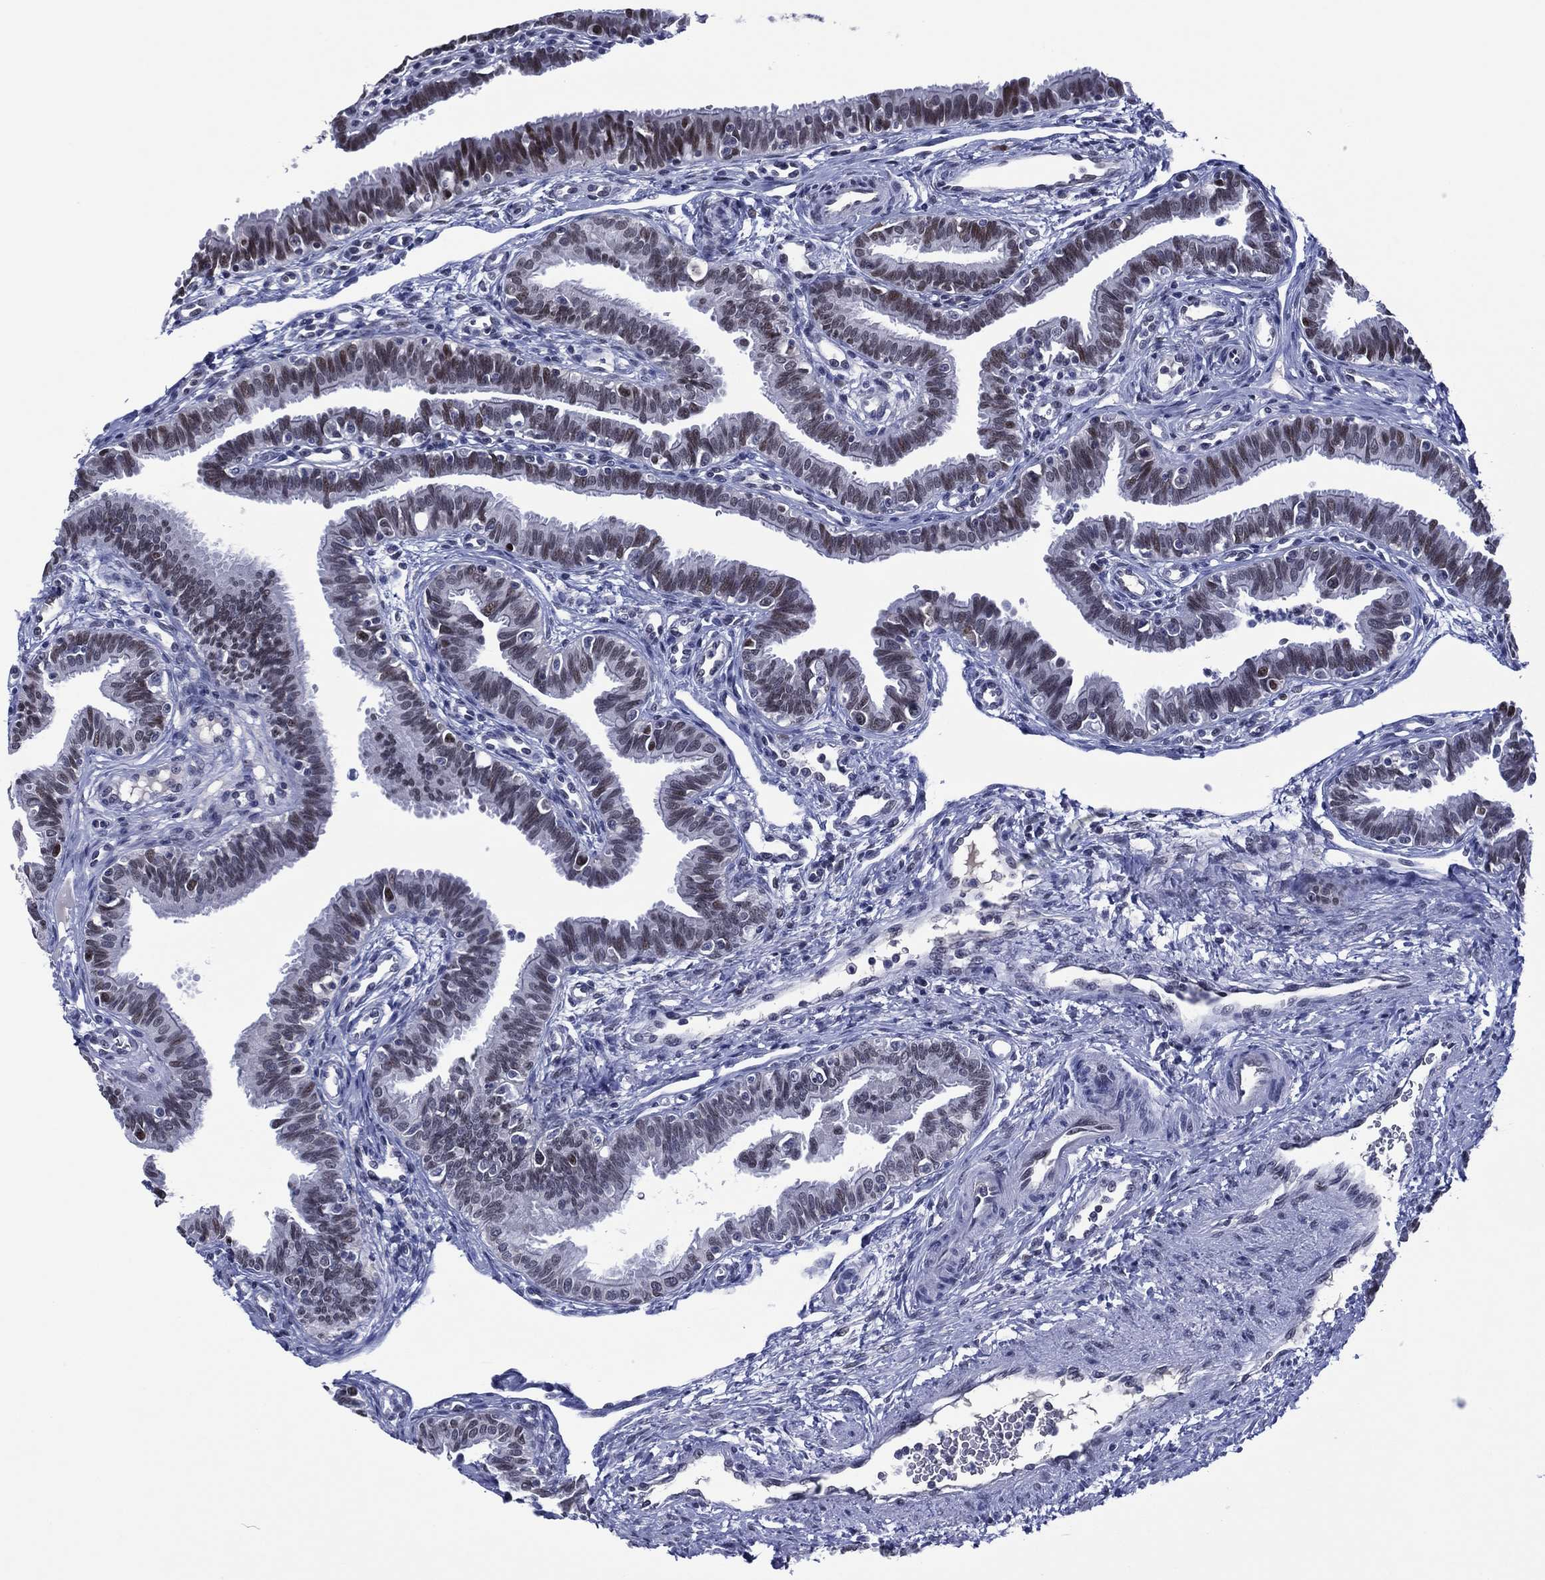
{"staining": {"intensity": "moderate", "quantity": "25%-75%", "location": "nuclear"}, "tissue": "fallopian tube", "cell_type": "Glandular cells", "image_type": "normal", "snomed": [{"axis": "morphology", "description": "Normal tissue, NOS"}, {"axis": "topography", "description": "Fallopian tube"}], "caption": "Fallopian tube stained with DAB immunohistochemistry (IHC) displays medium levels of moderate nuclear expression in about 25%-75% of glandular cells. (DAB (3,3'-diaminobenzidine) IHC with brightfield microscopy, high magnification).", "gene": "GATA6", "patient": {"sex": "female", "age": 36}}